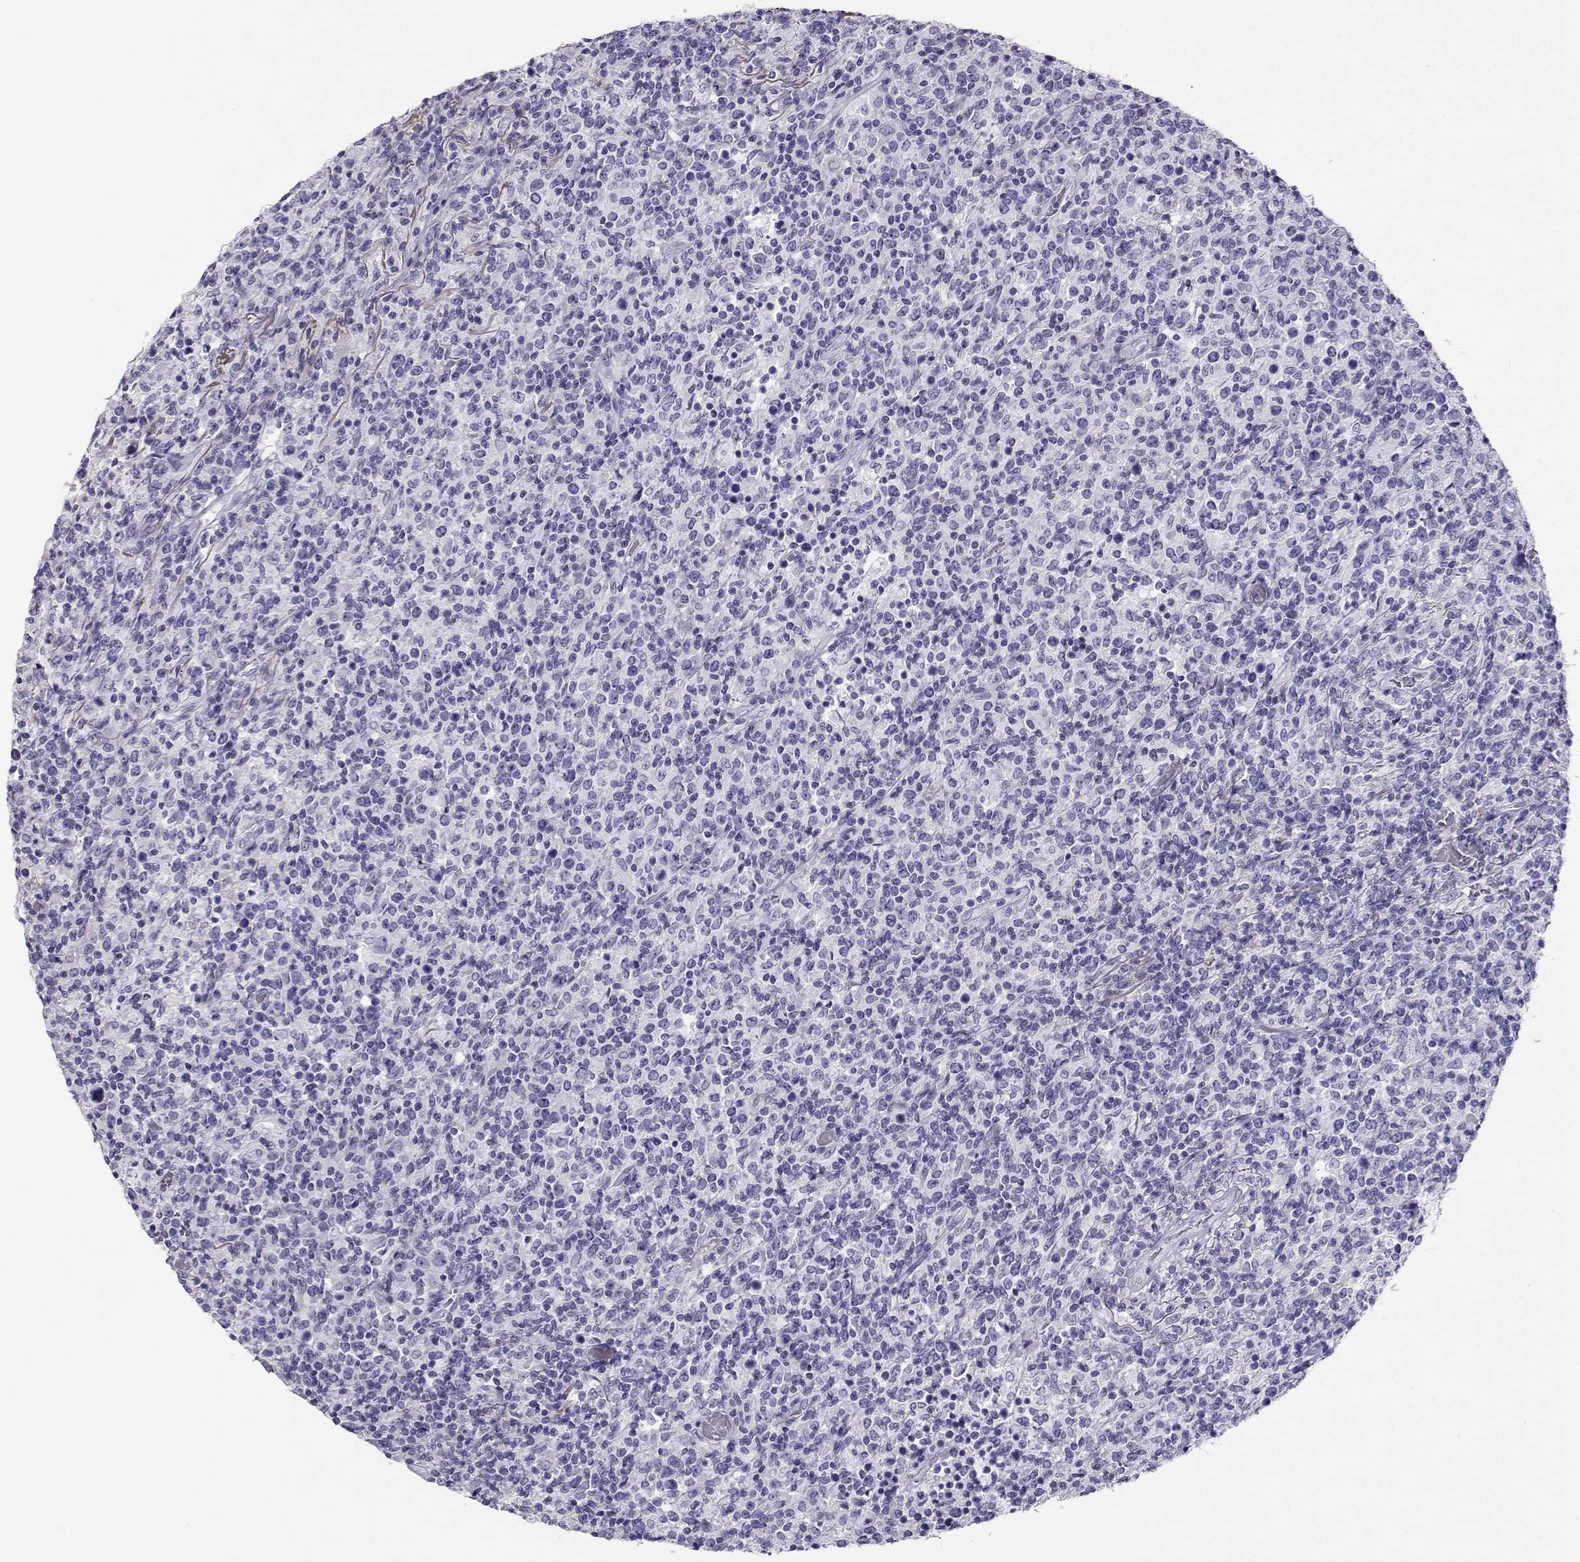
{"staining": {"intensity": "negative", "quantity": "none", "location": "none"}, "tissue": "lymphoma", "cell_type": "Tumor cells", "image_type": "cancer", "snomed": [{"axis": "morphology", "description": "Malignant lymphoma, non-Hodgkin's type, High grade"}, {"axis": "topography", "description": "Lung"}], "caption": "Malignant lymphoma, non-Hodgkin's type (high-grade) was stained to show a protein in brown. There is no significant expression in tumor cells. (Stains: DAB IHC with hematoxylin counter stain, Microscopy: brightfield microscopy at high magnification).", "gene": "RHOXF2", "patient": {"sex": "male", "age": 79}}